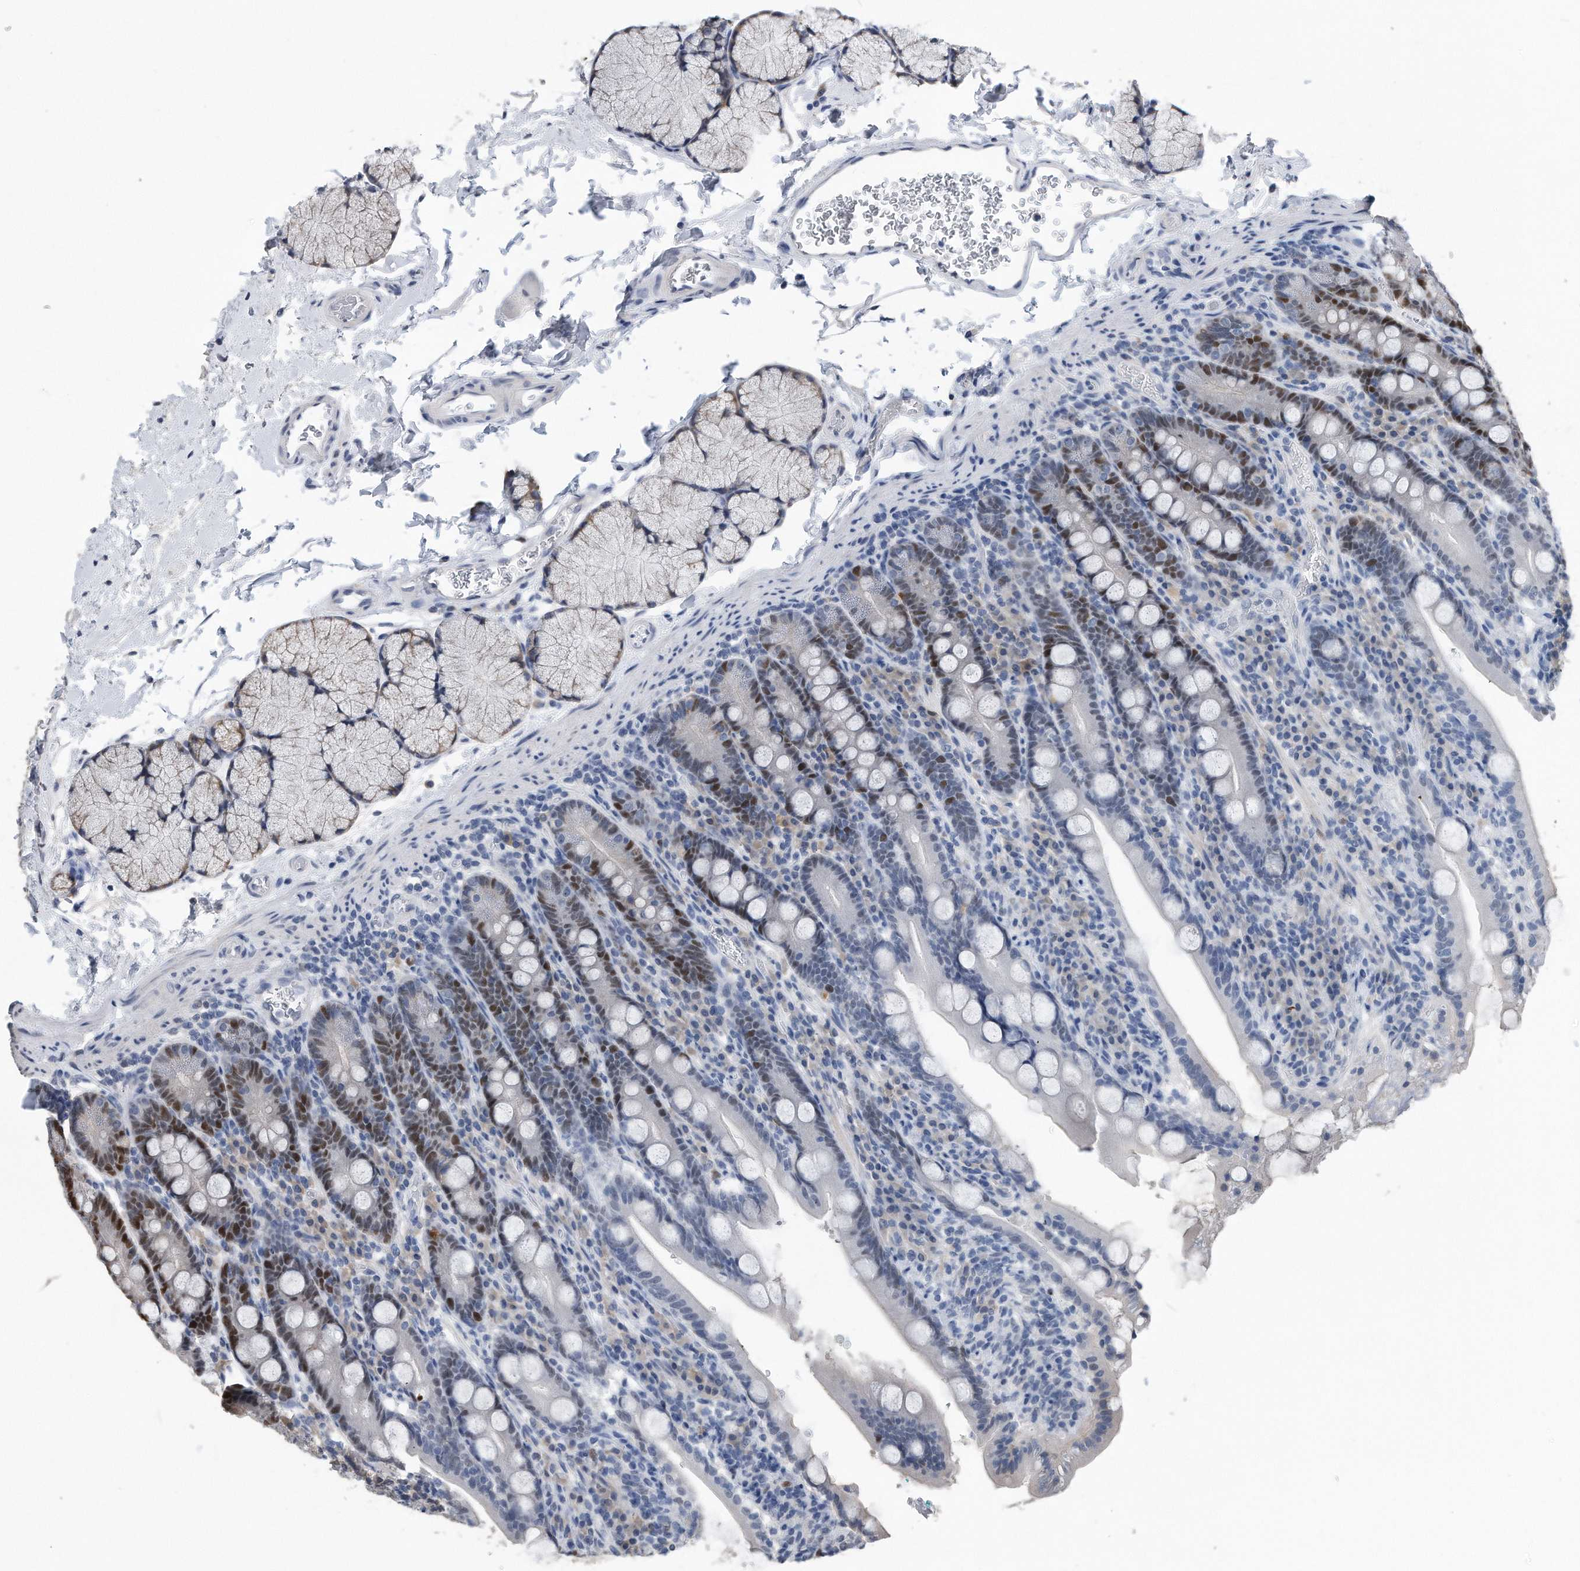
{"staining": {"intensity": "strong", "quantity": "<25%", "location": "nuclear"}, "tissue": "duodenum", "cell_type": "Glandular cells", "image_type": "normal", "snomed": [{"axis": "morphology", "description": "Normal tissue, NOS"}, {"axis": "topography", "description": "Duodenum"}], "caption": "Immunohistochemistry (IHC) of unremarkable duodenum exhibits medium levels of strong nuclear staining in approximately <25% of glandular cells. (Brightfield microscopy of DAB IHC at high magnification).", "gene": "PCNA", "patient": {"sex": "male", "age": 35}}